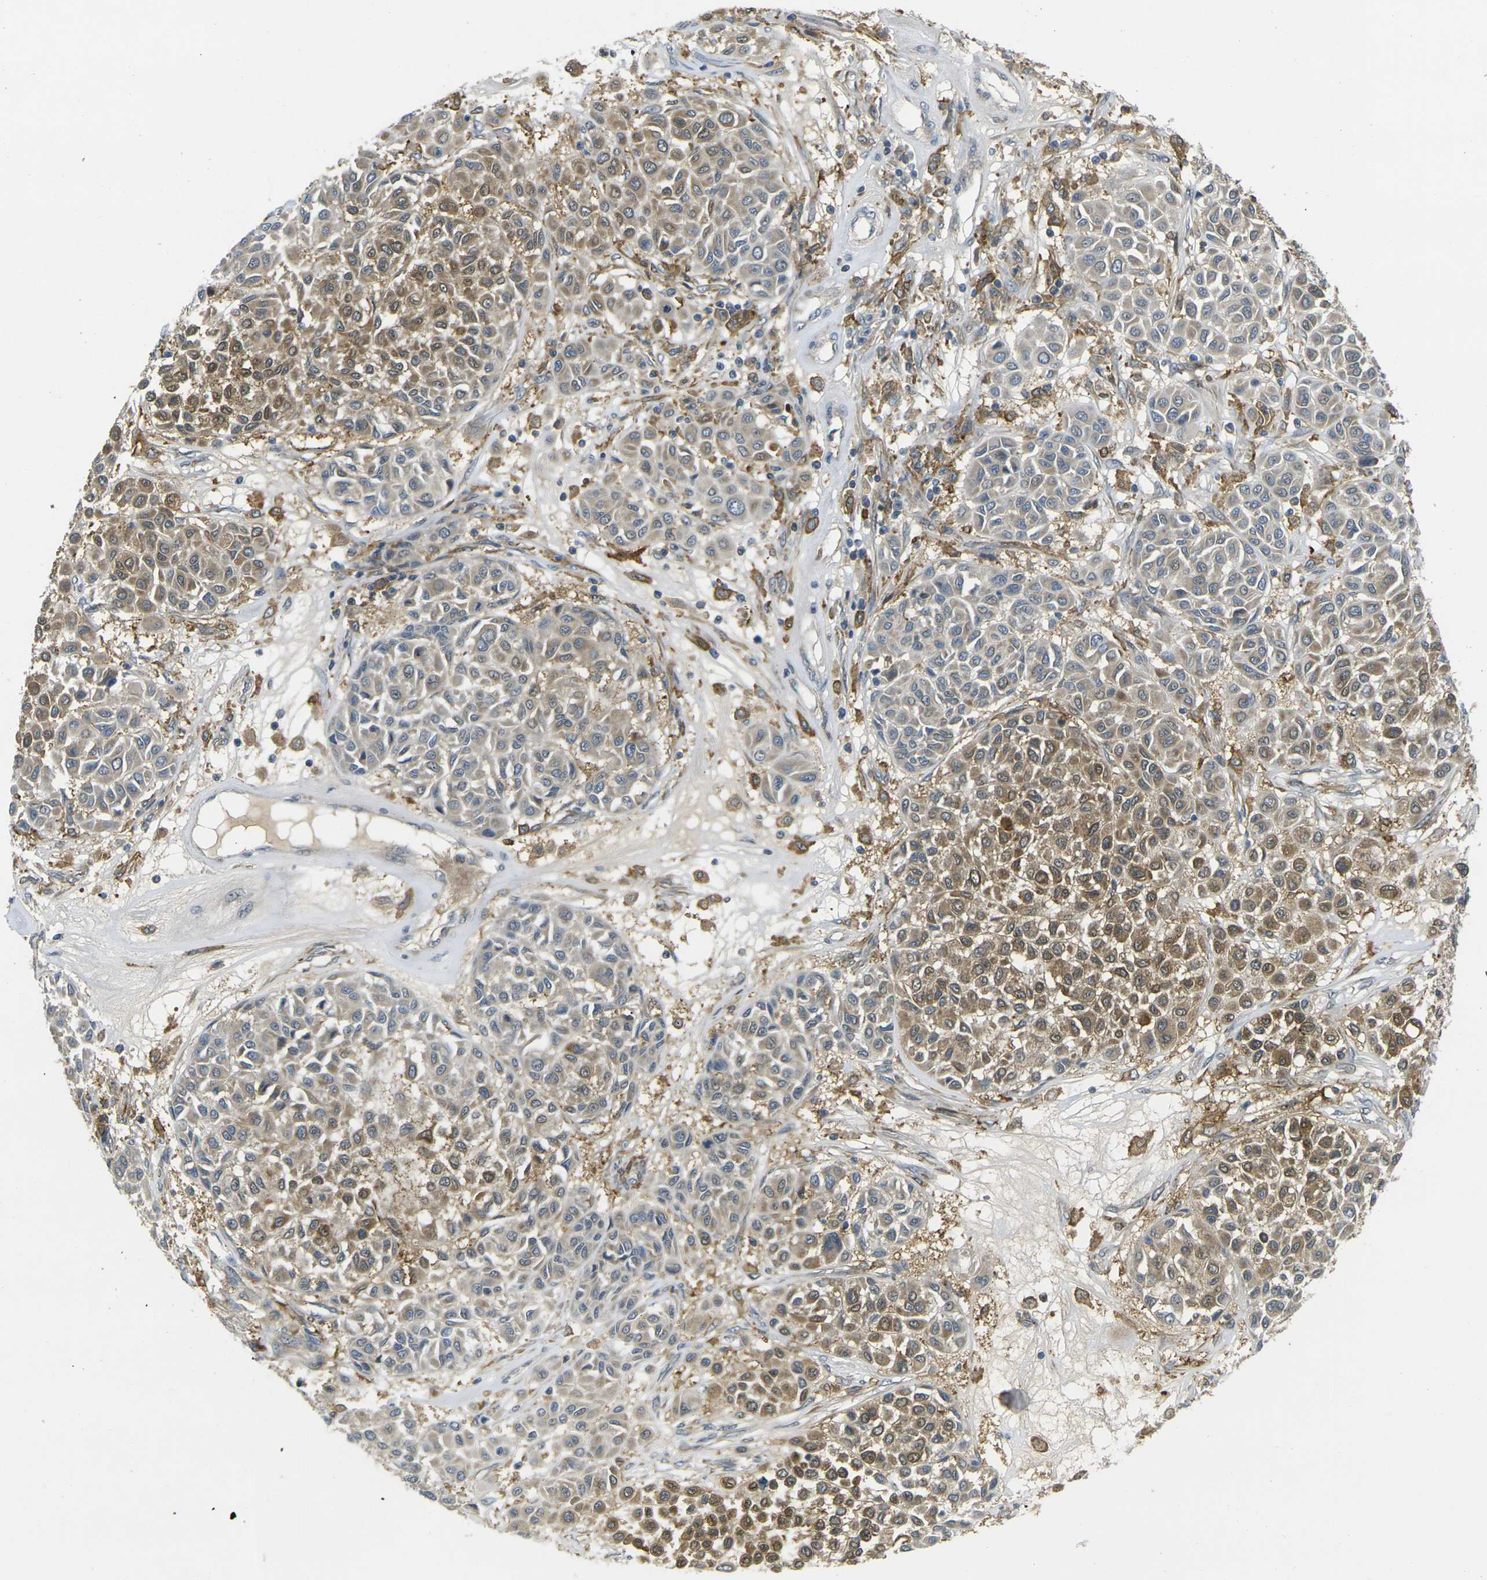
{"staining": {"intensity": "weak", "quantity": "25%-75%", "location": "cytoplasmic/membranous"}, "tissue": "melanoma", "cell_type": "Tumor cells", "image_type": "cancer", "snomed": [{"axis": "morphology", "description": "Malignant melanoma, Metastatic site"}, {"axis": "topography", "description": "Soft tissue"}], "caption": "A brown stain highlights weak cytoplasmic/membranous staining of a protein in human malignant melanoma (metastatic site) tumor cells.", "gene": "PIGL", "patient": {"sex": "male", "age": 41}}